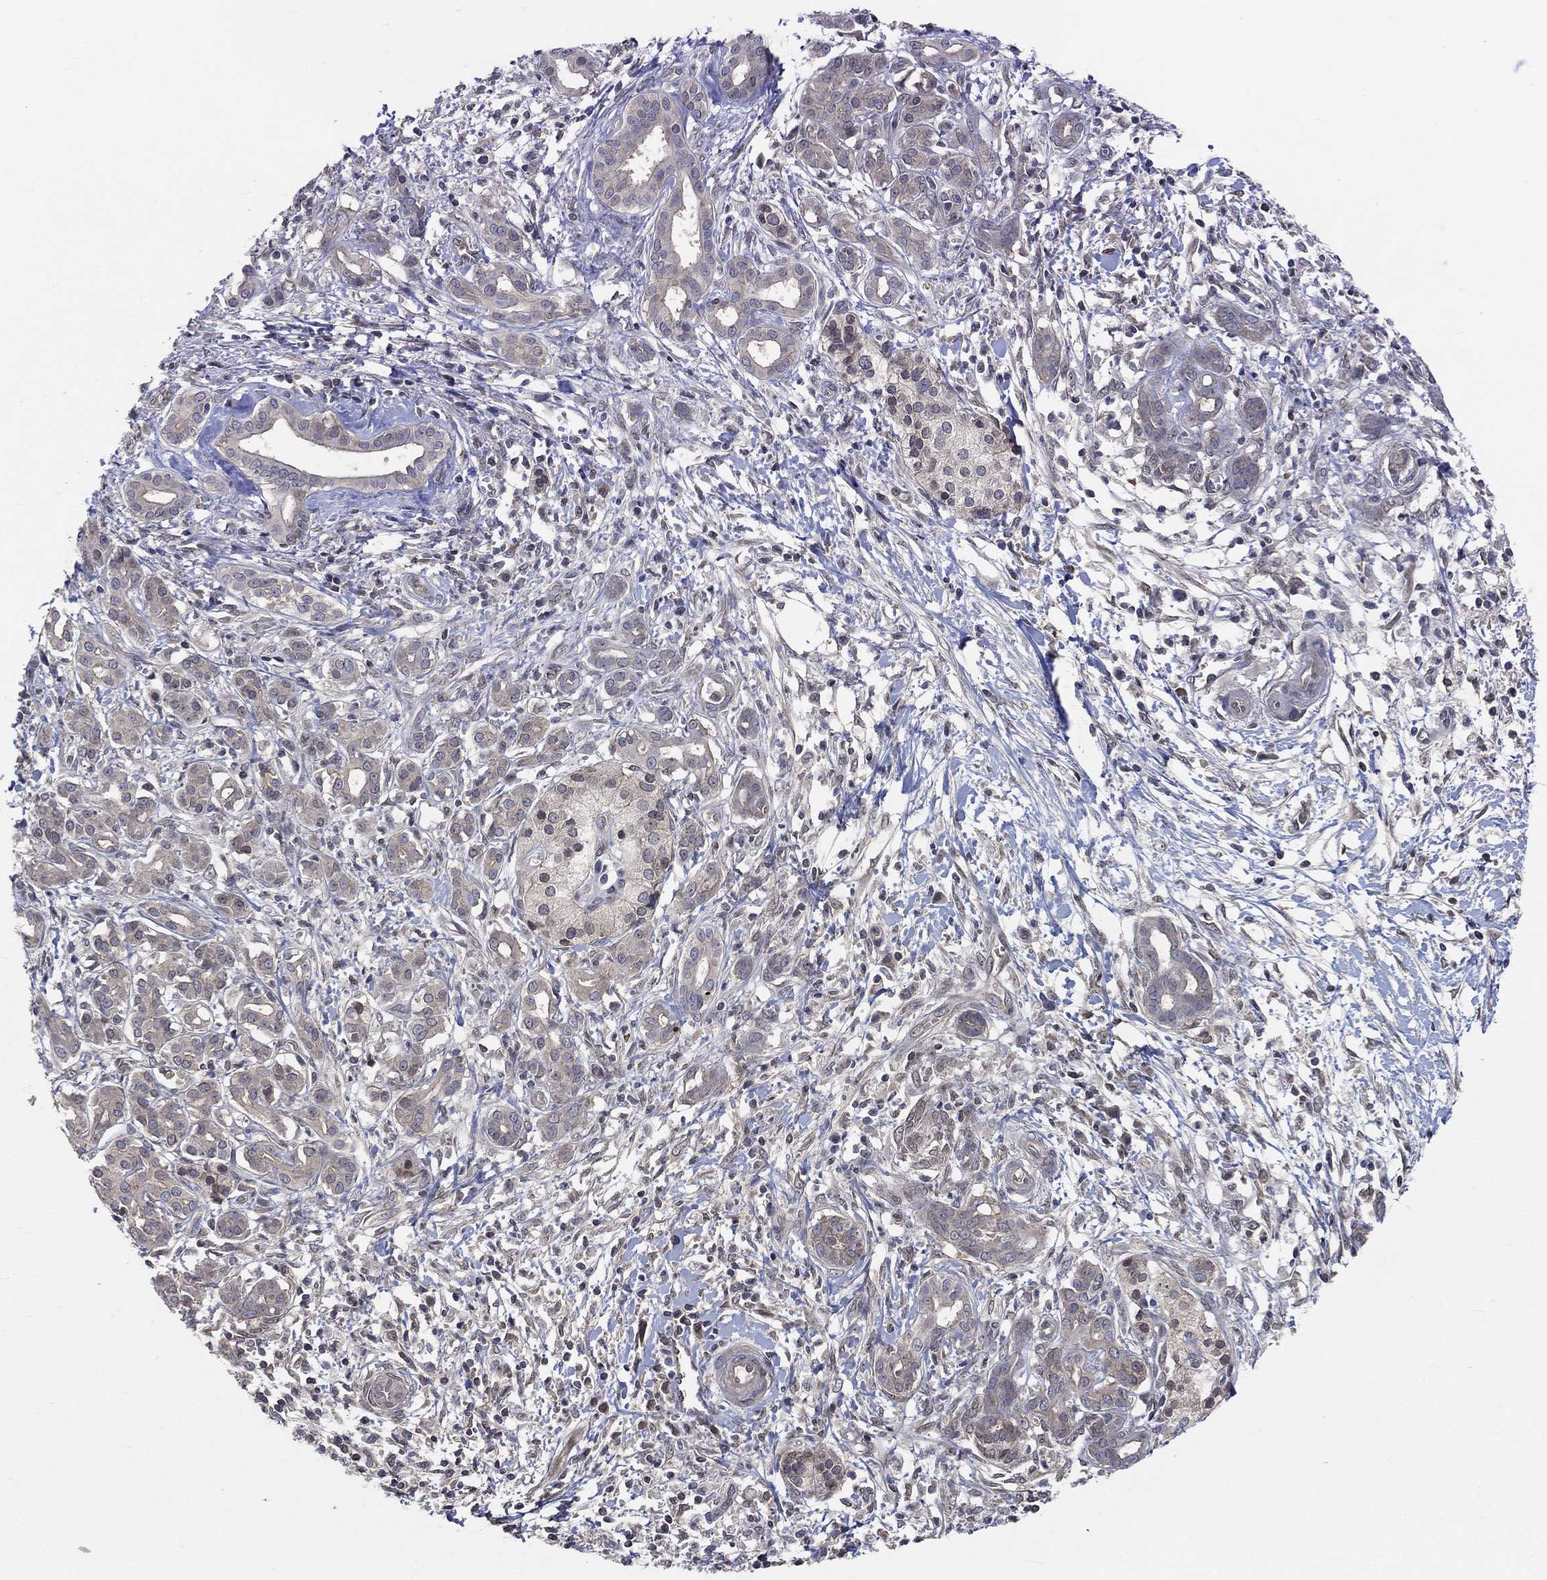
{"staining": {"intensity": "negative", "quantity": "none", "location": "none"}, "tissue": "pancreatic cancer", "cell_type": "Tumor cells", "image_type": "cancer", "snomed": [{"axis": "morphology", "description": "Adenocarcinoma, NOS"}, {"axis": "topography", "description": "Pancreas"}], "caption": "Photomicrograph shows no significant protein positivity in tumor cells of pancreatic cancer (adenocarcinoma). (Stains: DAB (3,3'-diaminobenzidine) IHC with hematoxylin counter stain, Microscopy: brightfield microscopy at high magnification).", "gene": "CETN3", "patient": {"sex": "male", "age": 72}}